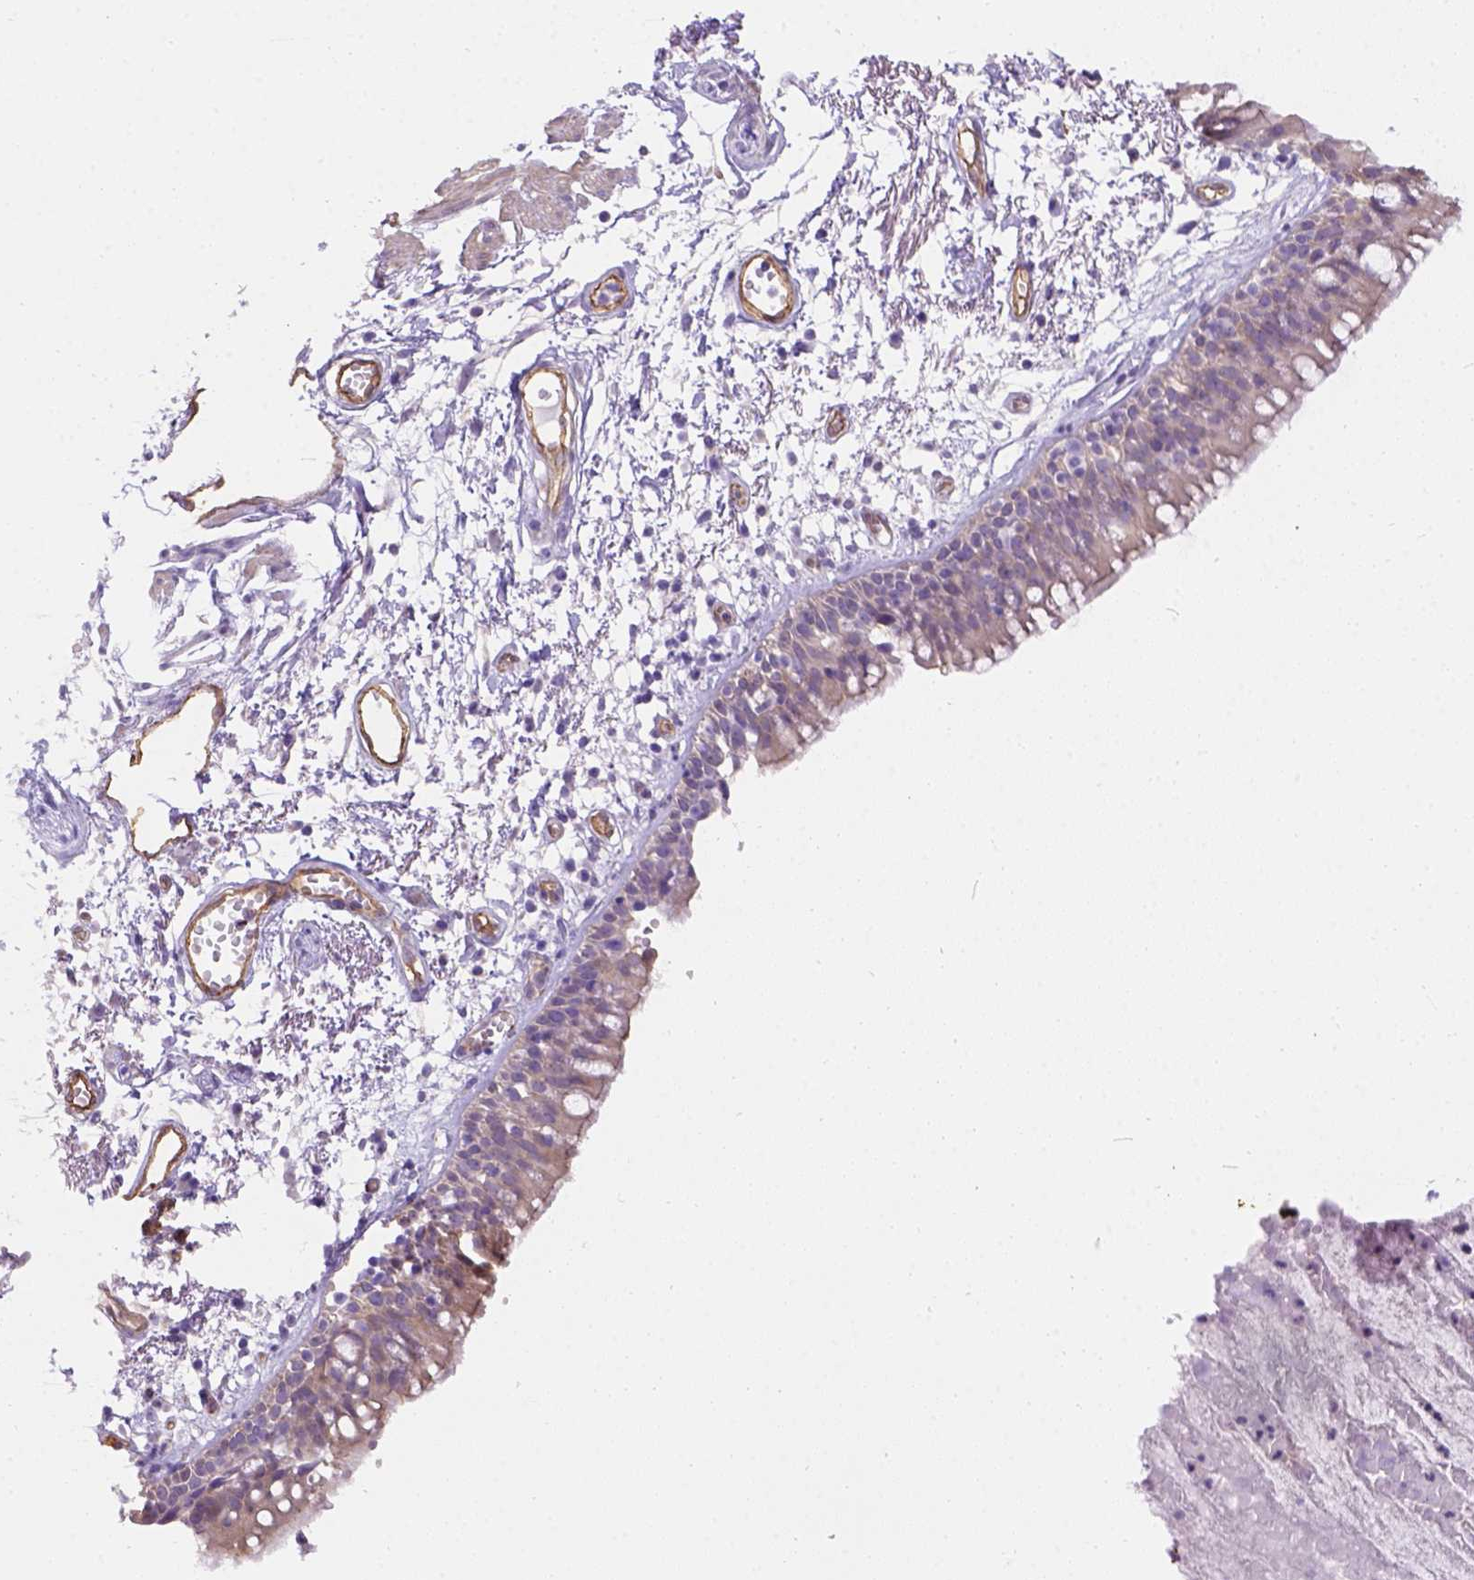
{"staining": {"intensity": "weak", "quantity": ">75%", "location": "cytoplasmic/membranous"}, "tissue": "bronchus", "cell_type": "Respiratory epithelial cells", "image_type": "normal", "snomed": [{"axis": "morphology", "description": "Normal tissue, NOS"}, {"axis": "morphology", "description": "Squamous cell carcinoma, NOS"}, {"axis": "topography", "description": "Cartilage tissue"}, {"axis": "topography", "description": "Bronchus"}, {"axis": "topography", "description": "Lung"}], "caption": "Brown immunohistochemical staining in benign human bronchus reveals weak cytoplasmic/membranous positivity in about >75% of respiratory epithelial cells.", "gene": "PHF7", "patient": {"sex": "male", "age": 66}}